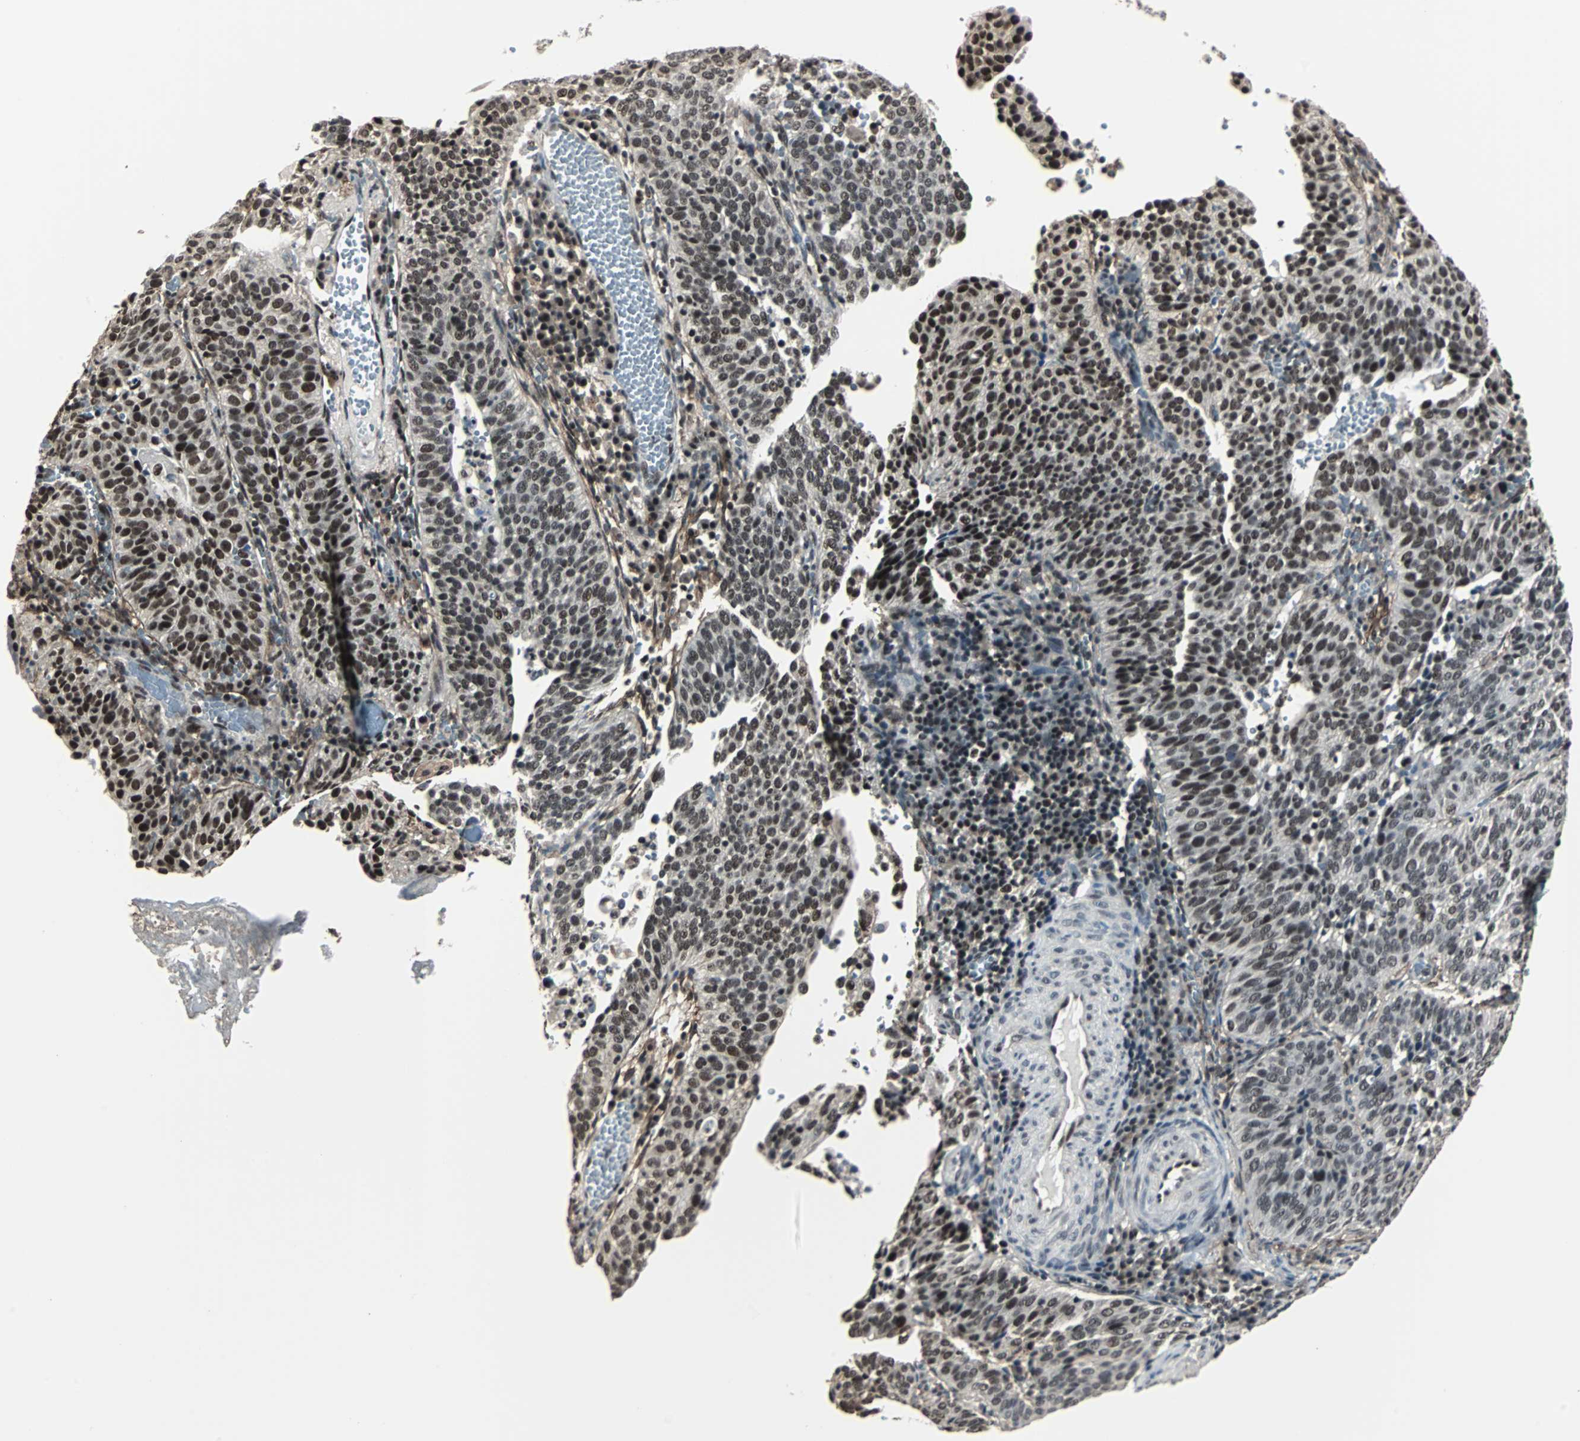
{"staining": {"intensity": "moderate", "quantity": ">75%", "location": "nuclear"}, "tissue": "cervical cancer", "cell_type": "Tumor cells", "image_type": "cancer", "snomed": [{"axis": "morphology", "description": "Squamous cell carcinoma, NOS"}, {"axis": "topography", "description": "Cervix"}], "caption": "Immunohistochemistry of human cervical cancer (squamous cell carcinoma) reveals medium levels of moderate nuclear positivity in about >75% of tumor cells.", "gene": "MKX", "patient": {"sex": "female", "age": 39}}